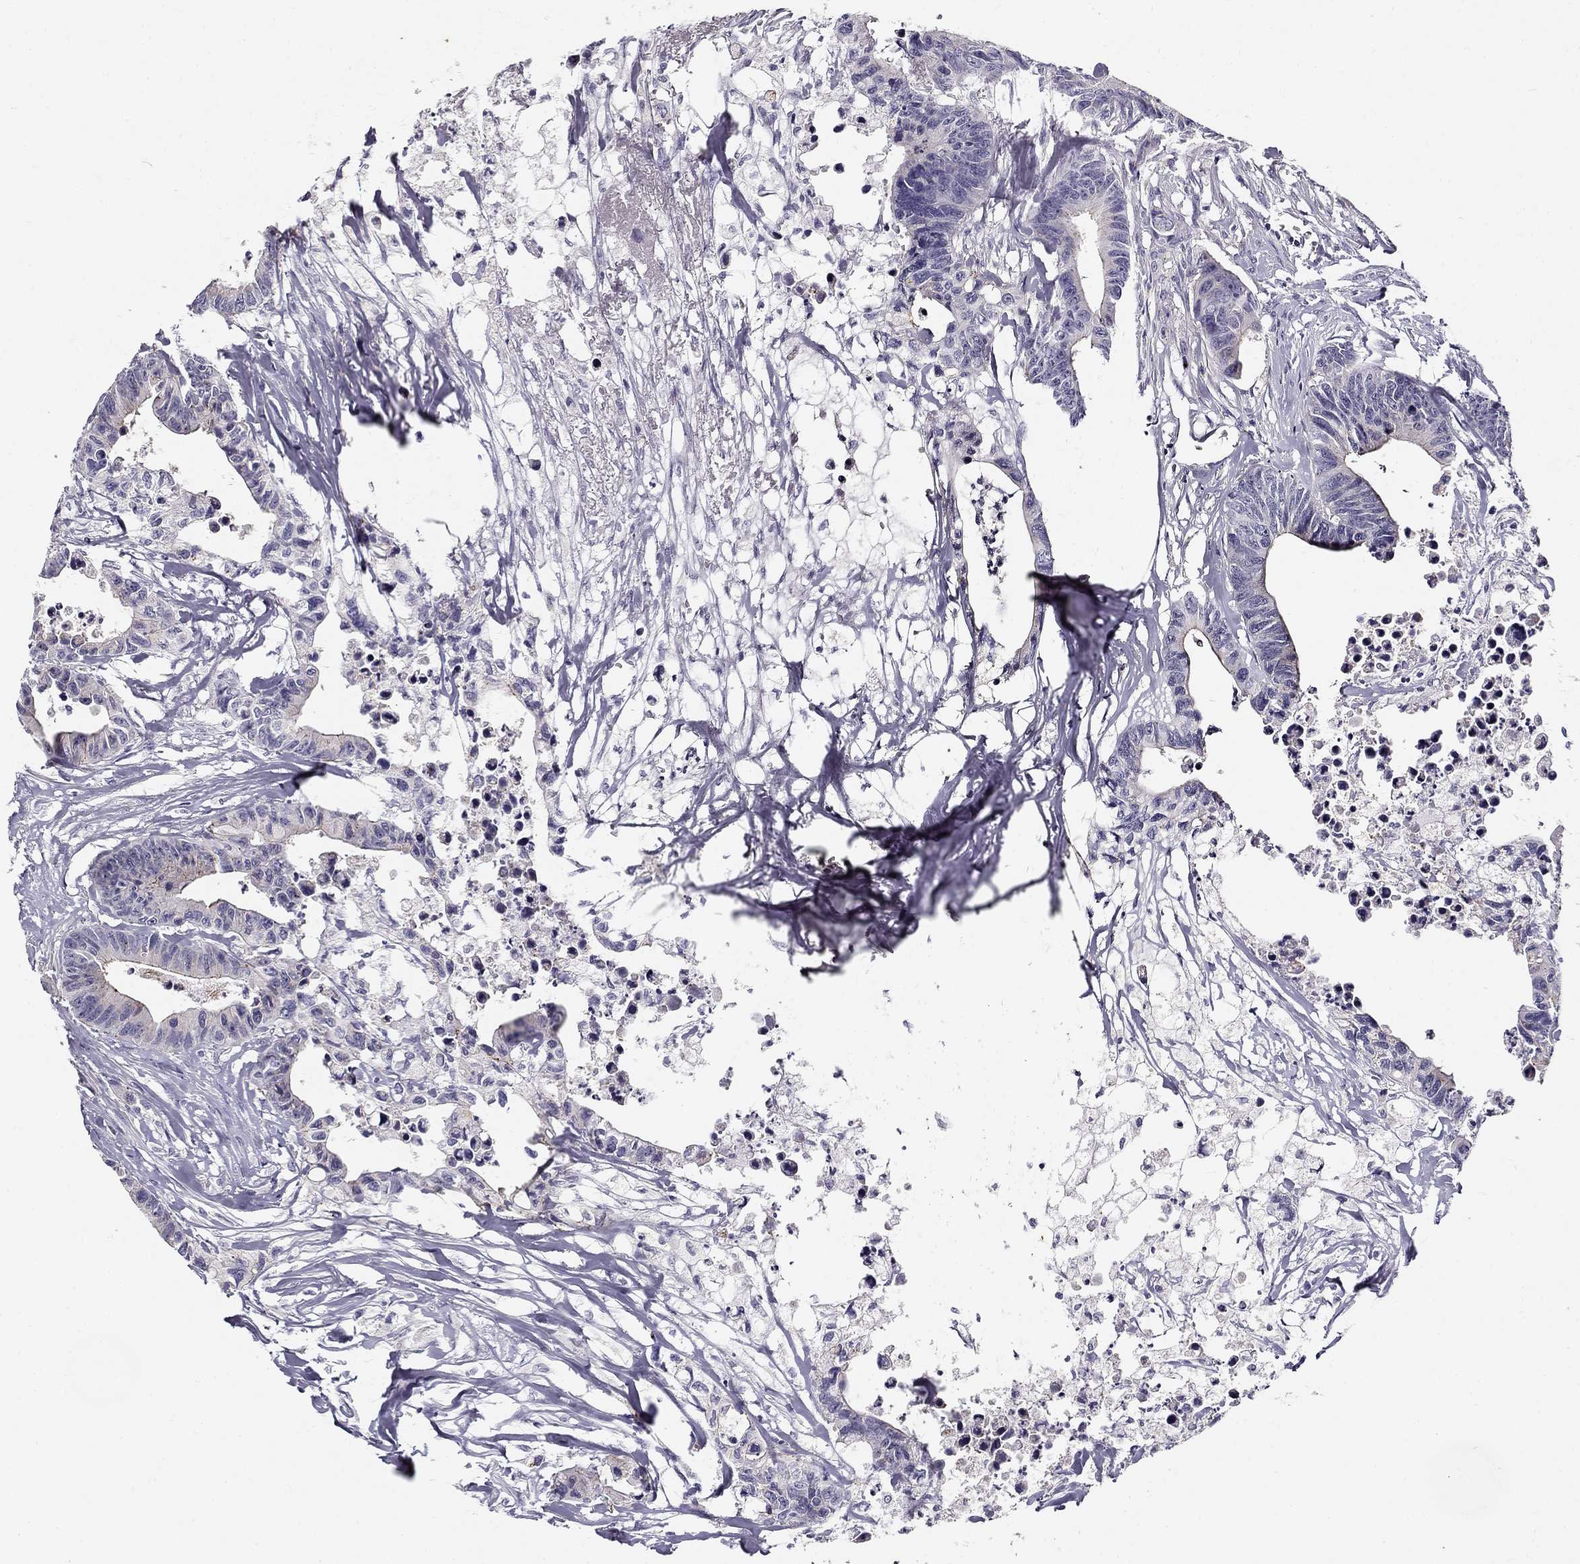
{"staining": {"intensity": "negative", "quantity": "none", "location": "none"}, "tissue": "colorectal cancer", "cell_type": "Tumor cells", "image_type": "cancer", "snomed": [{"axis": "morphology", "description": "Adenocarcinoma, NOS"}, {"axis": "topography", "description": "Colon"}], "caption": "High power microscopy micrograph of an IHC photomicrograph of colorectal cancer, revealing no significant staining in tumor cells.", "gene": "CNR1", "patient": {"sex": "female", "age": 87}}